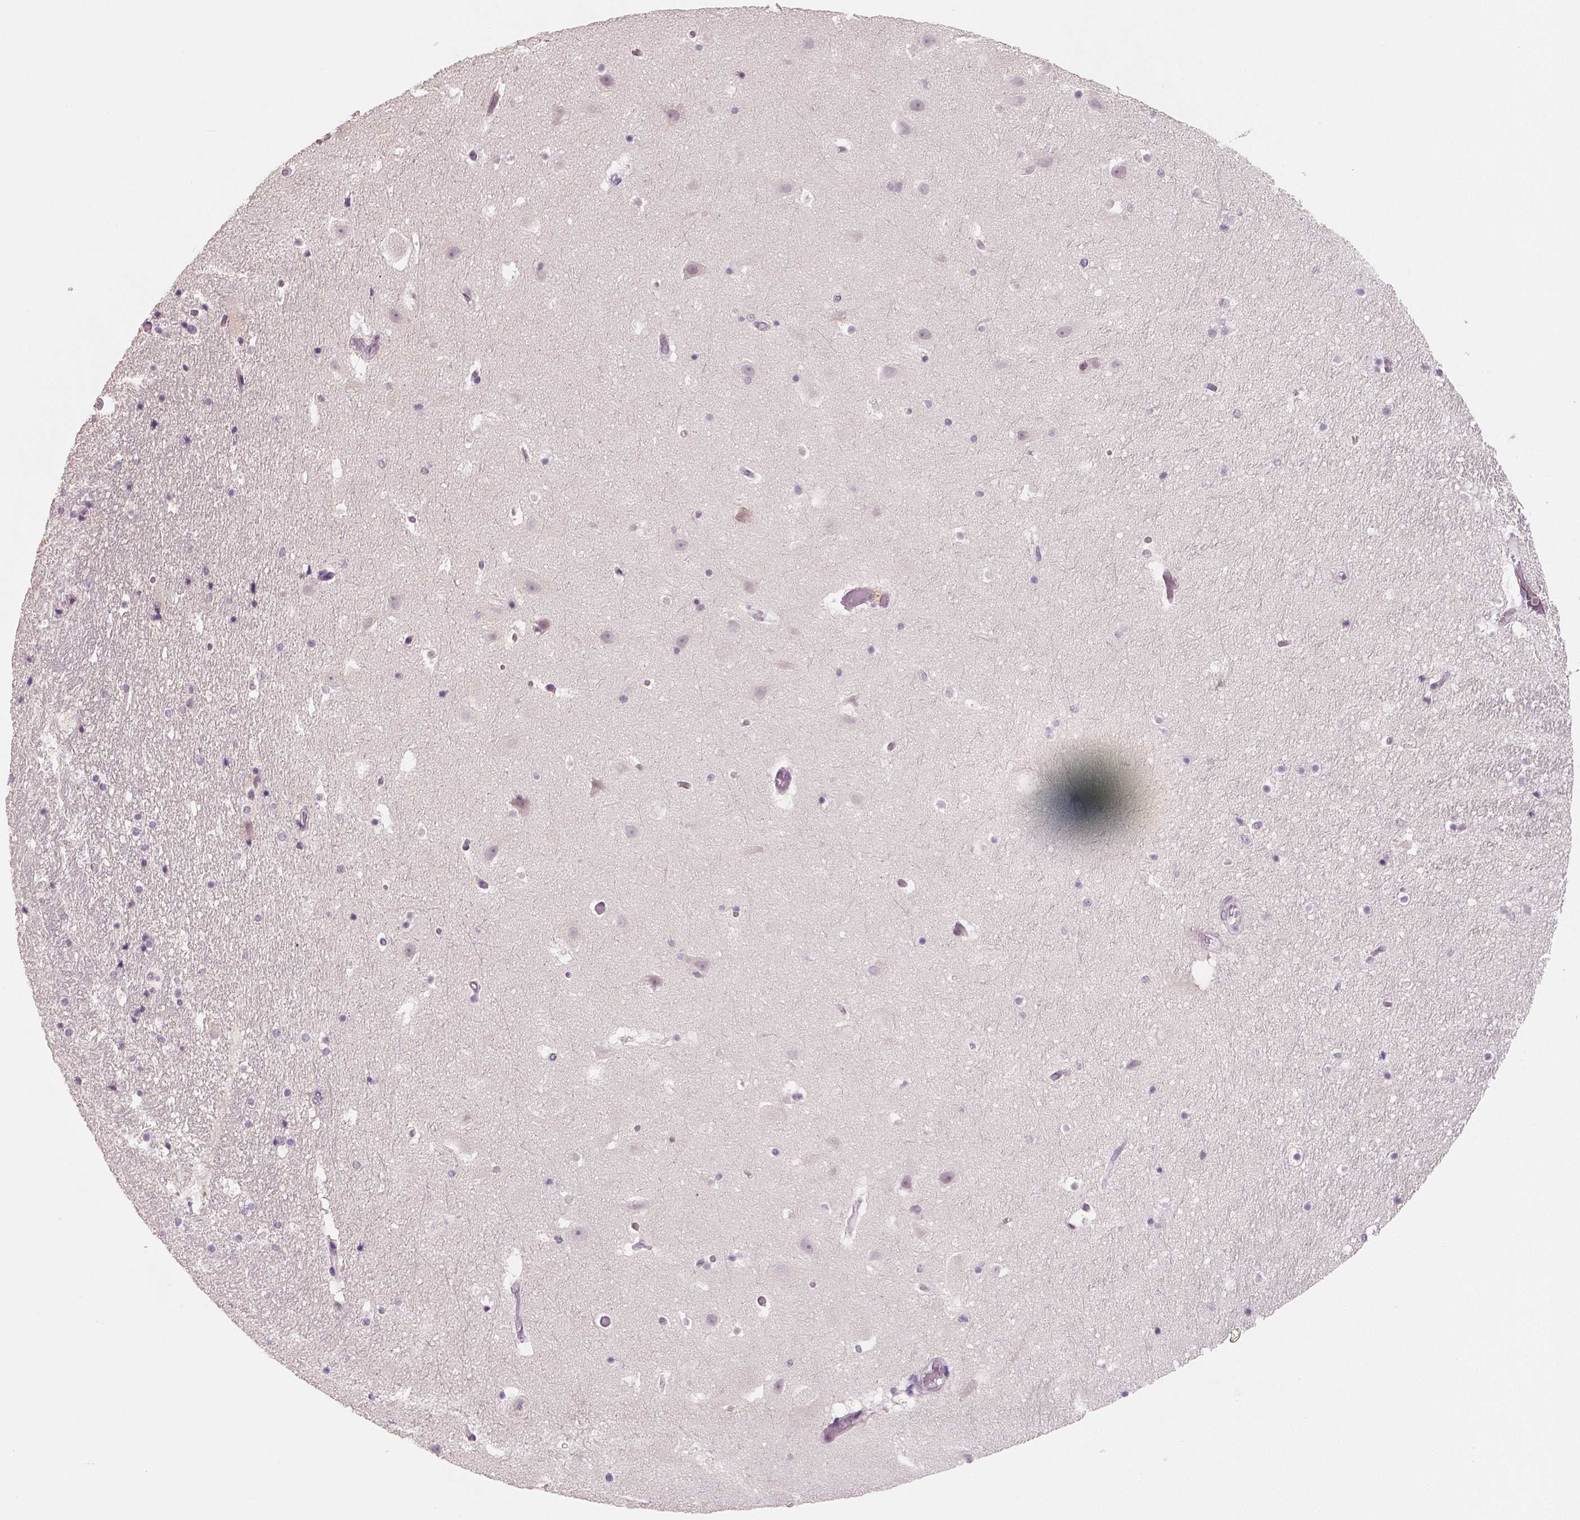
{"staining": {"intensity": "negative", "quantity": "none", "location": "none"}, "tissue": "hippocampus", "cell_type": "Glial cells", "image_type": "normal", "snomed": [{"axis": "morphology", "description": "Normal tissue, NOS"}, {"axis": "topography", "description": "Hippocampus"}], "caption": "IHC micrograph of normal hippocampus: hippocampus stained with DAB reveals no significant protein positivity in glial cells.", "gene": "RNASE7", "patient": {"sex": "male", "age": 26}}